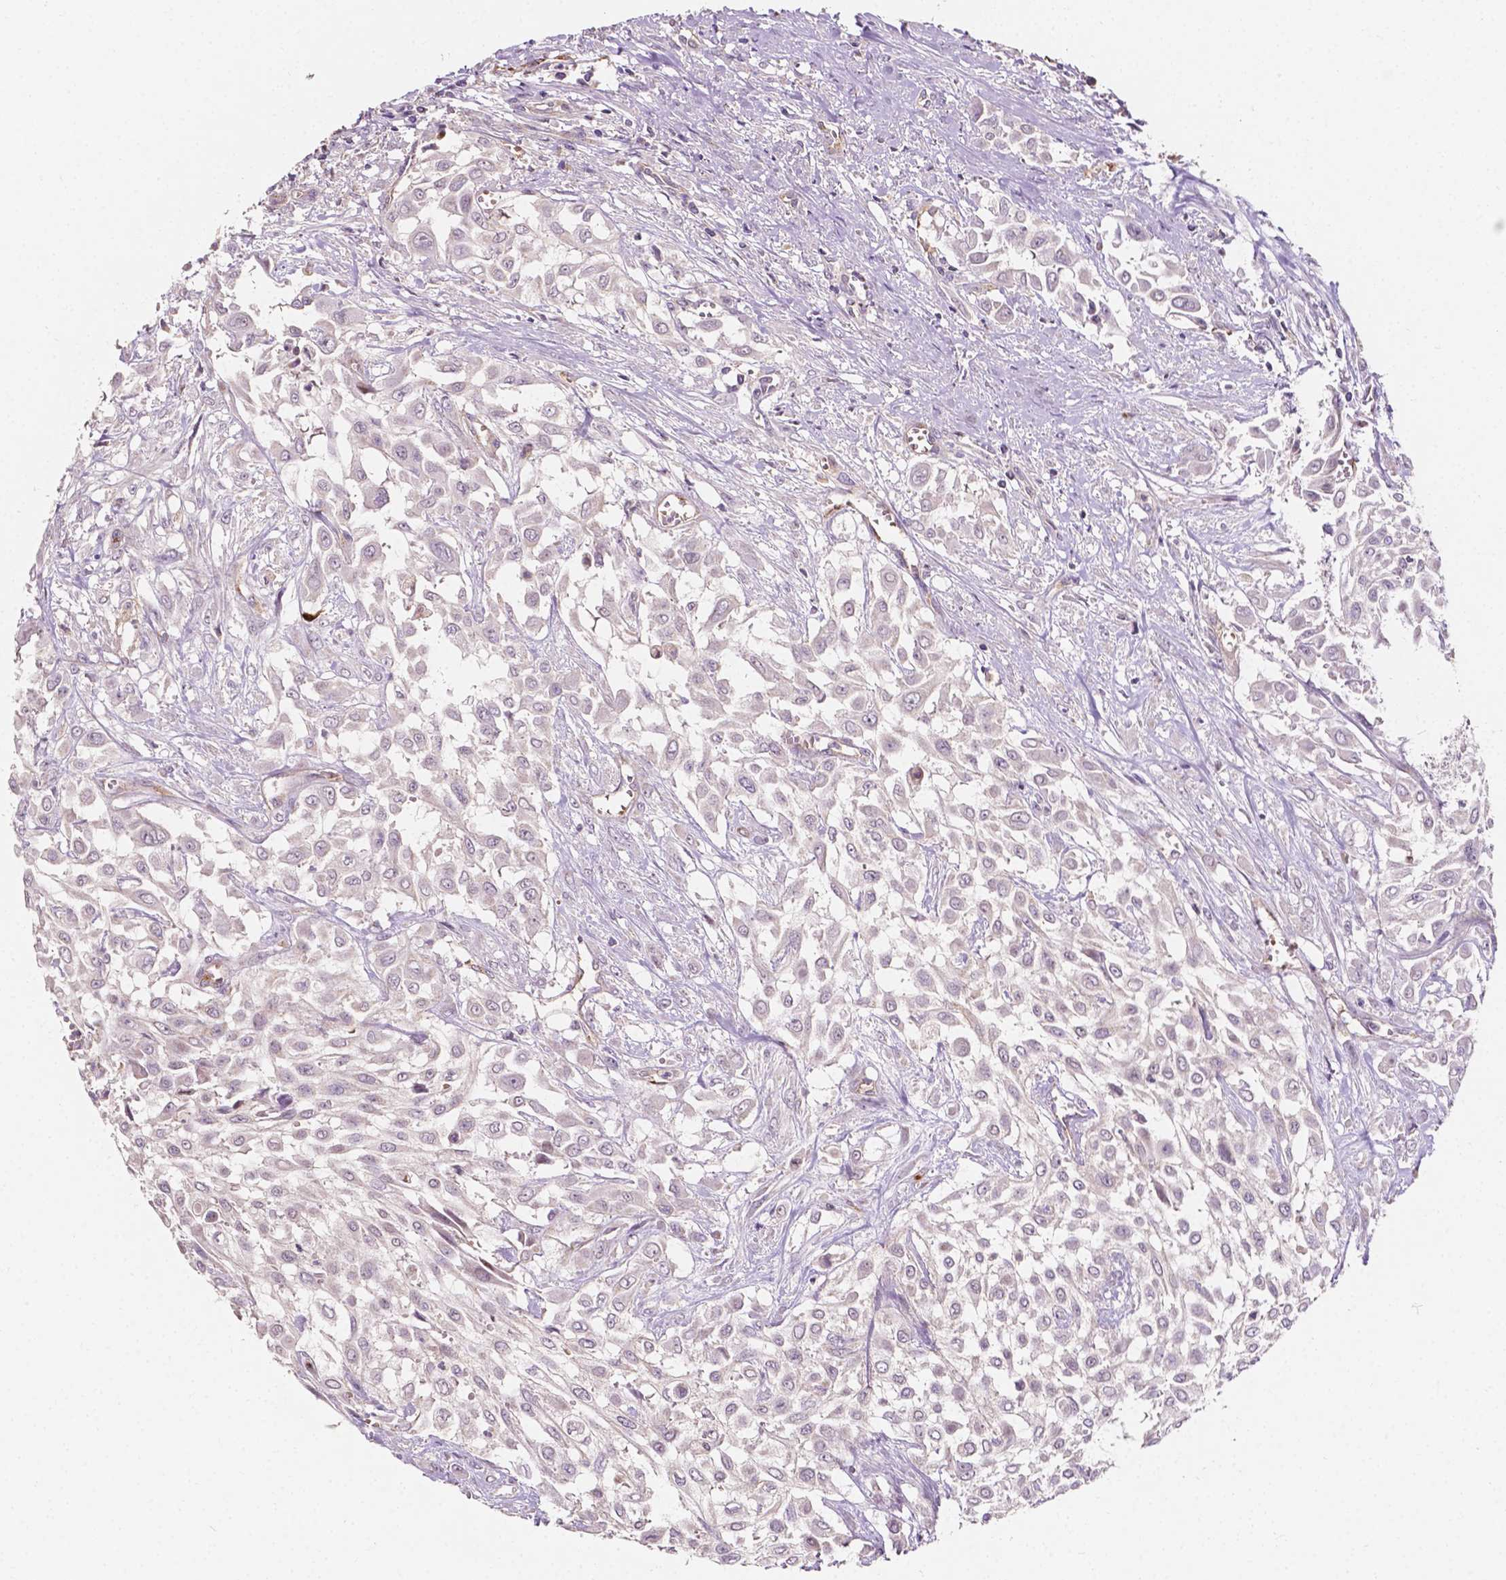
{"staining": {"intensity": "negative", "quantity": "none", "location": "none"}, "tissue": "urothelial cancer", "cell_type": "Tumor cells", "image_type": "cancer", "snomed": [{"axis": "morphology", "description": "Urothelial carcinoma, High grade"}, {"axis": "topography", "description": "Urinary bladder"}], "caption": "Image shows no protein expression in tumor cells of urothelial cancer tissue.", "gene": "SLC22A4", "patient": {"sex": "male", "age": 57}}